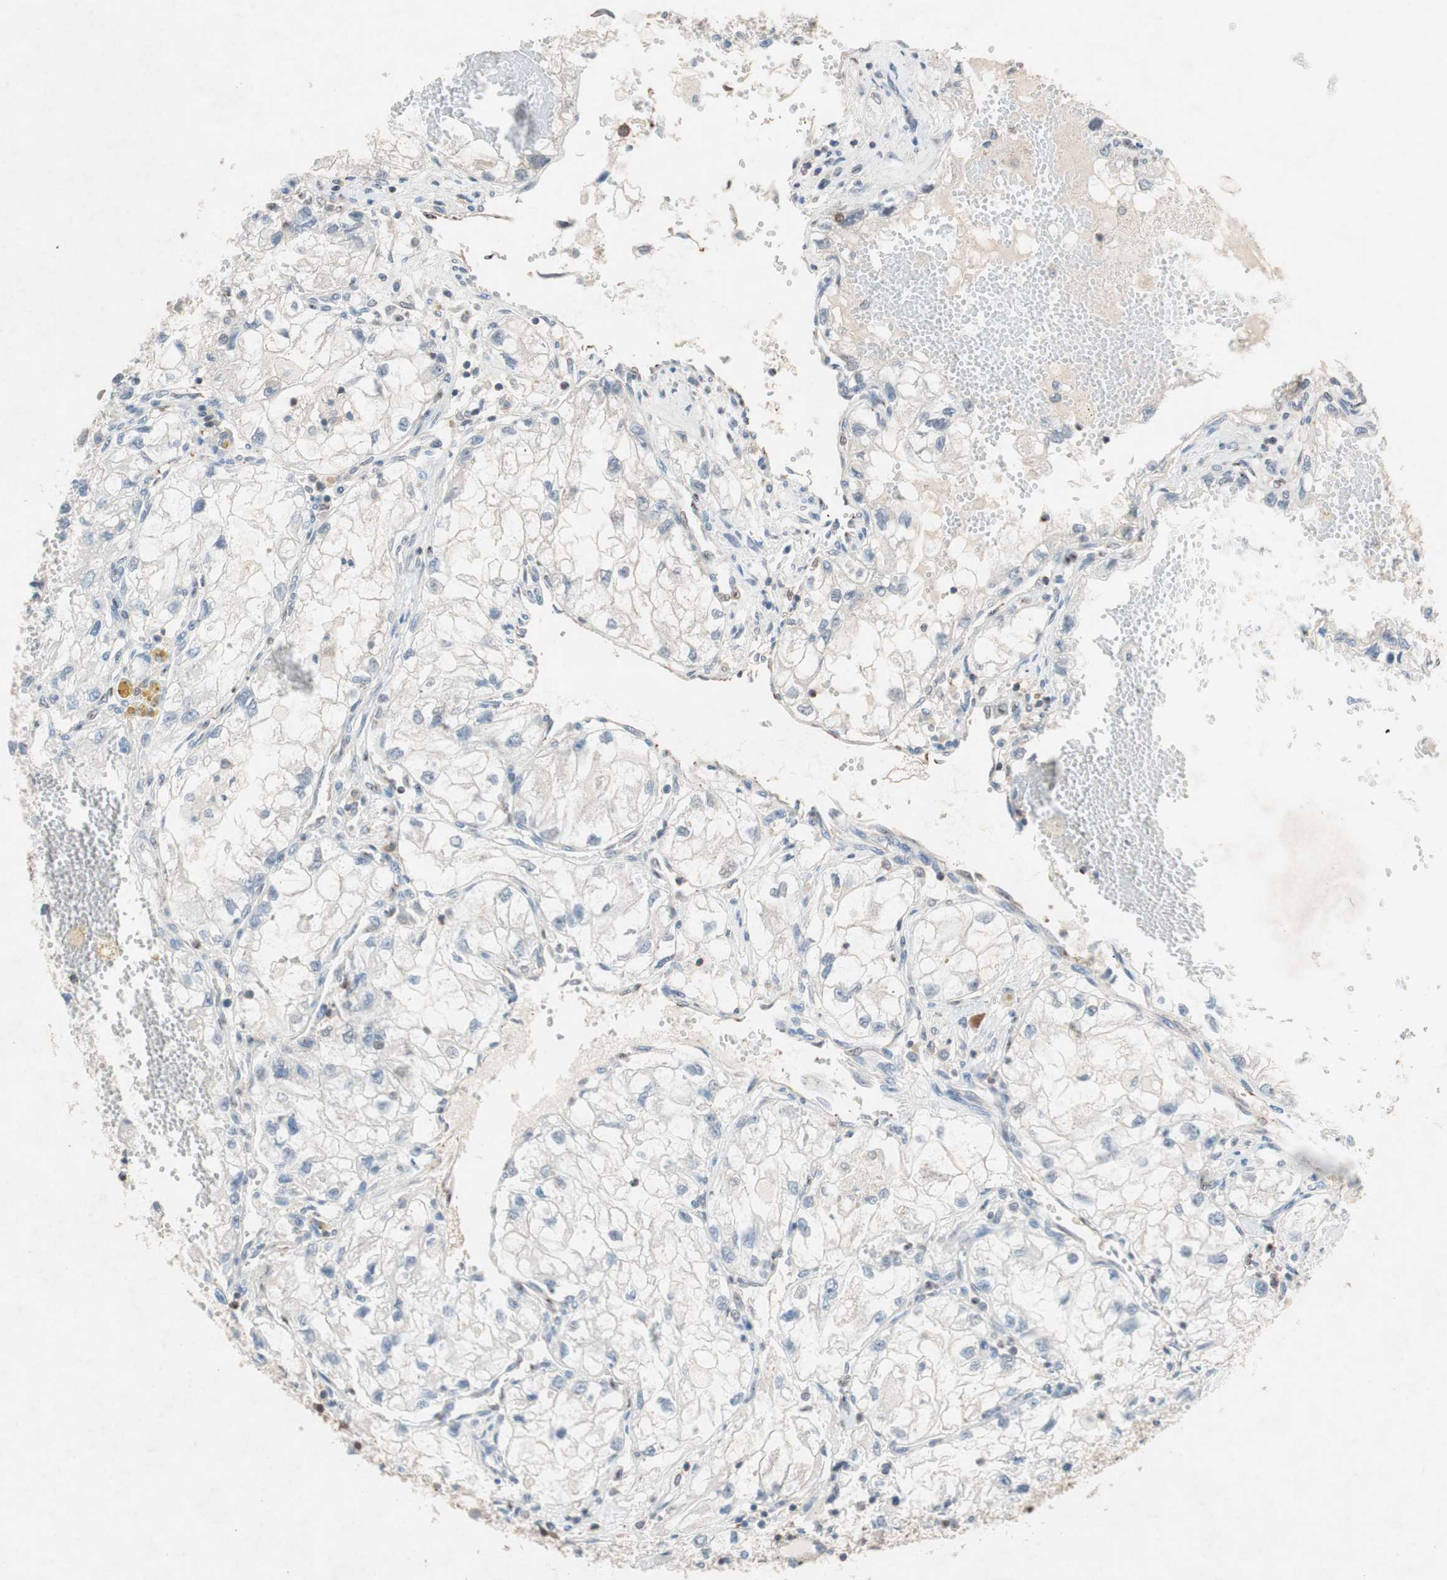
{"staining": {"intensity": "negative", "quantity": "none", "location": "none"}, "tissue": "renal cancer", "cell_type": "Tumor cells", "image_type": "cancer", "snomed": [{"axis": "morphology", "description": "Adenocarcinoma, NOS"}, {"axis": "topography", "description": "Kidney"}], "caption": "Immunohistochemical staining of human adenocarcinoma (renal) reveals no significant expression in tumor cells.", "gene": "GALT", "patient": {"sex": "female", "age": 70}}